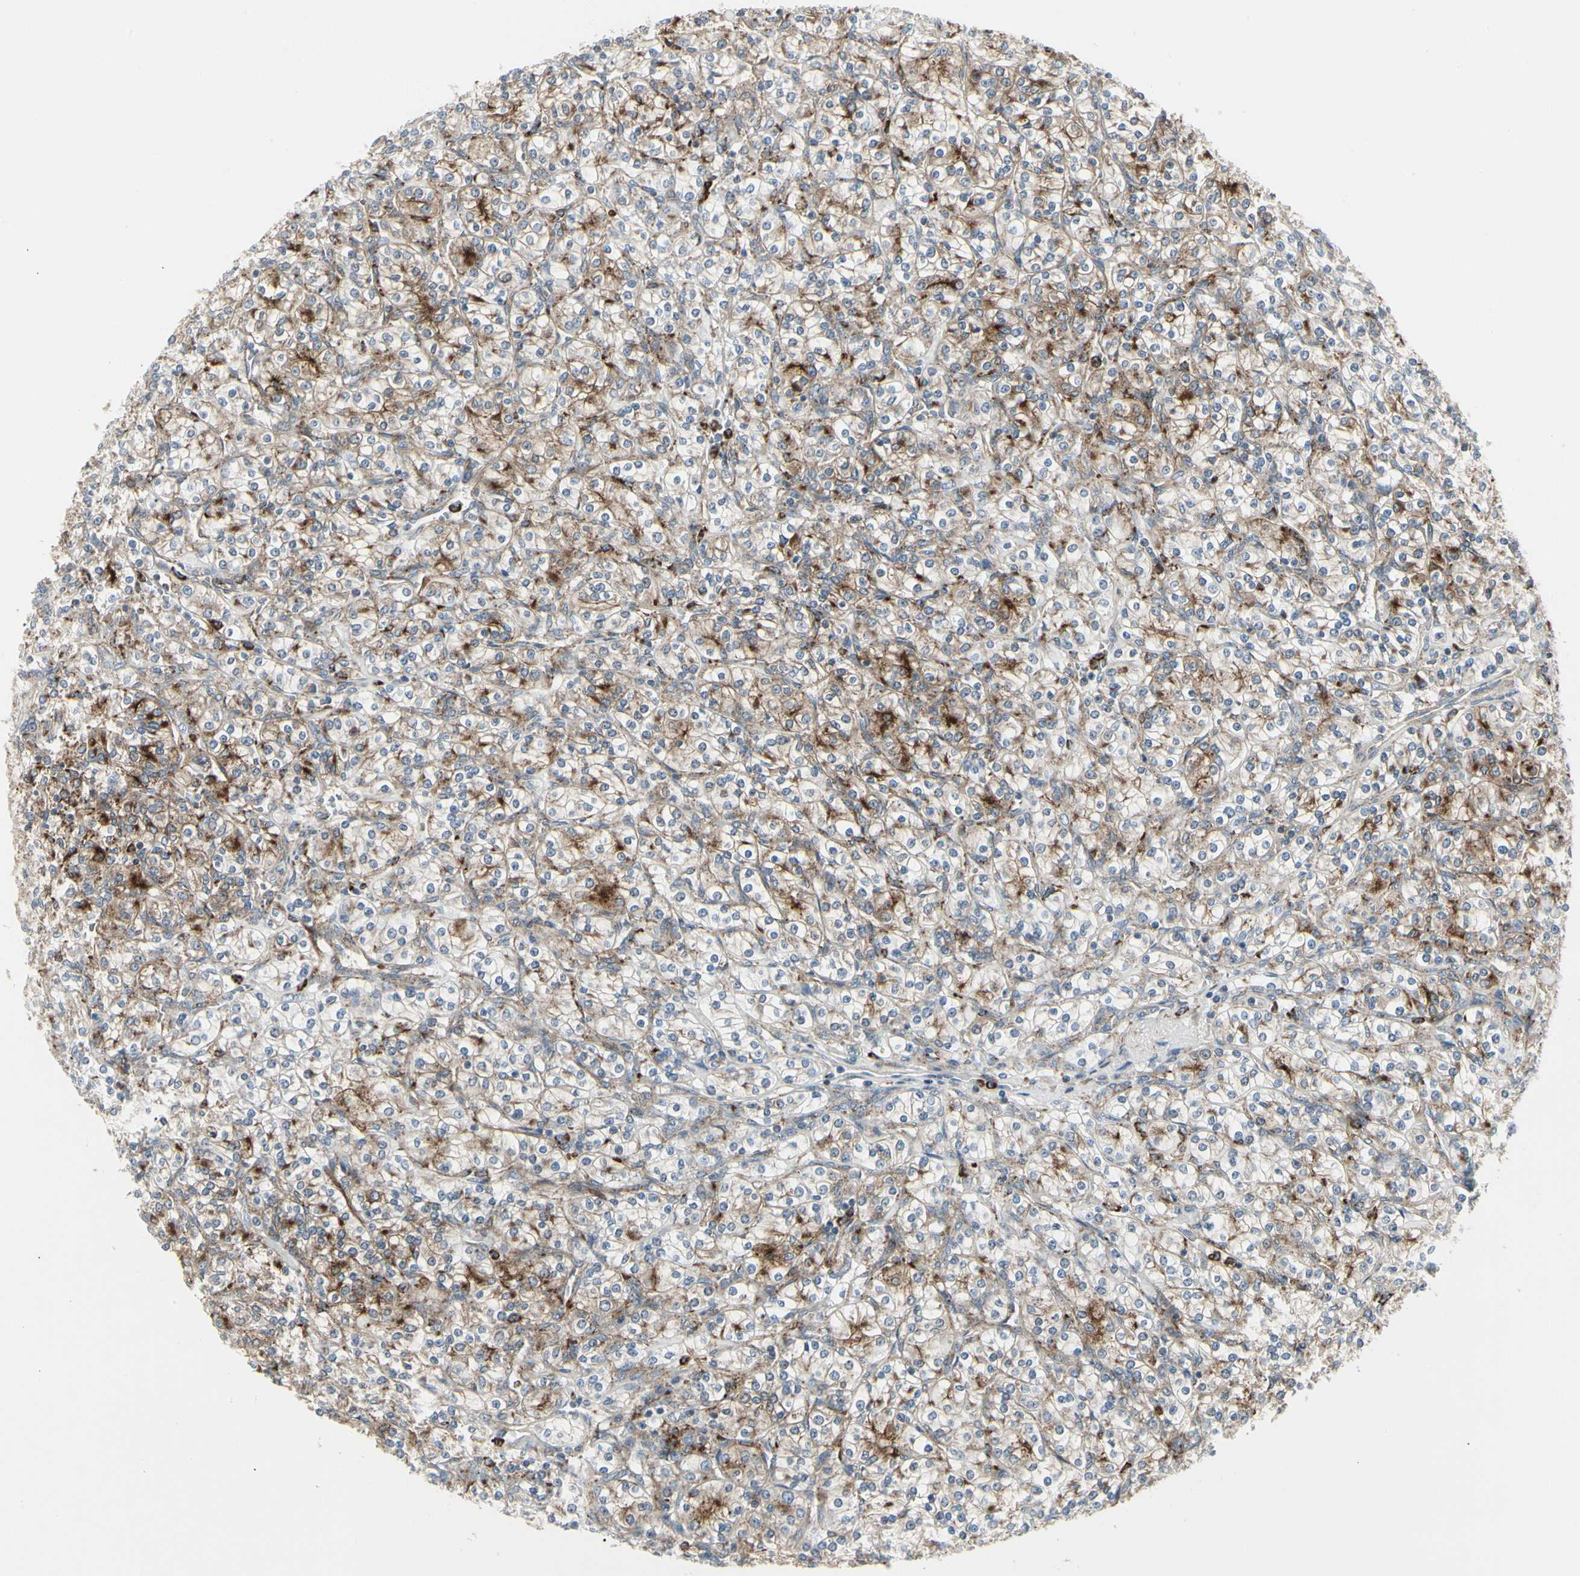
{"staining": {"intensity": "moderate", "quantity": "25%-75%", "location": "cytoplasmic/membranous"}, "tissue": "renal cancer", "cell_type": "Tumor cells", "image_type": "cancer", "snomed": [{"axis": "morphology", "description": "Adenocarcinoma, NOS"}, {"axis": "topography", "description": "Kidney"}], "caption": "A micrograph of human adenocarcinoma (renal) stained for a protein shows moderate cytoplasmic/membranous brown staining in tumor cells. The staining was performed using DAB (3,3'-diaminobenzidine), with brown indicating positive protein expression. Nuclei are stained blue with hematoxylin.", "gene": "ATP6V1B2", "patient": {"sex": "male", "age": 77}}